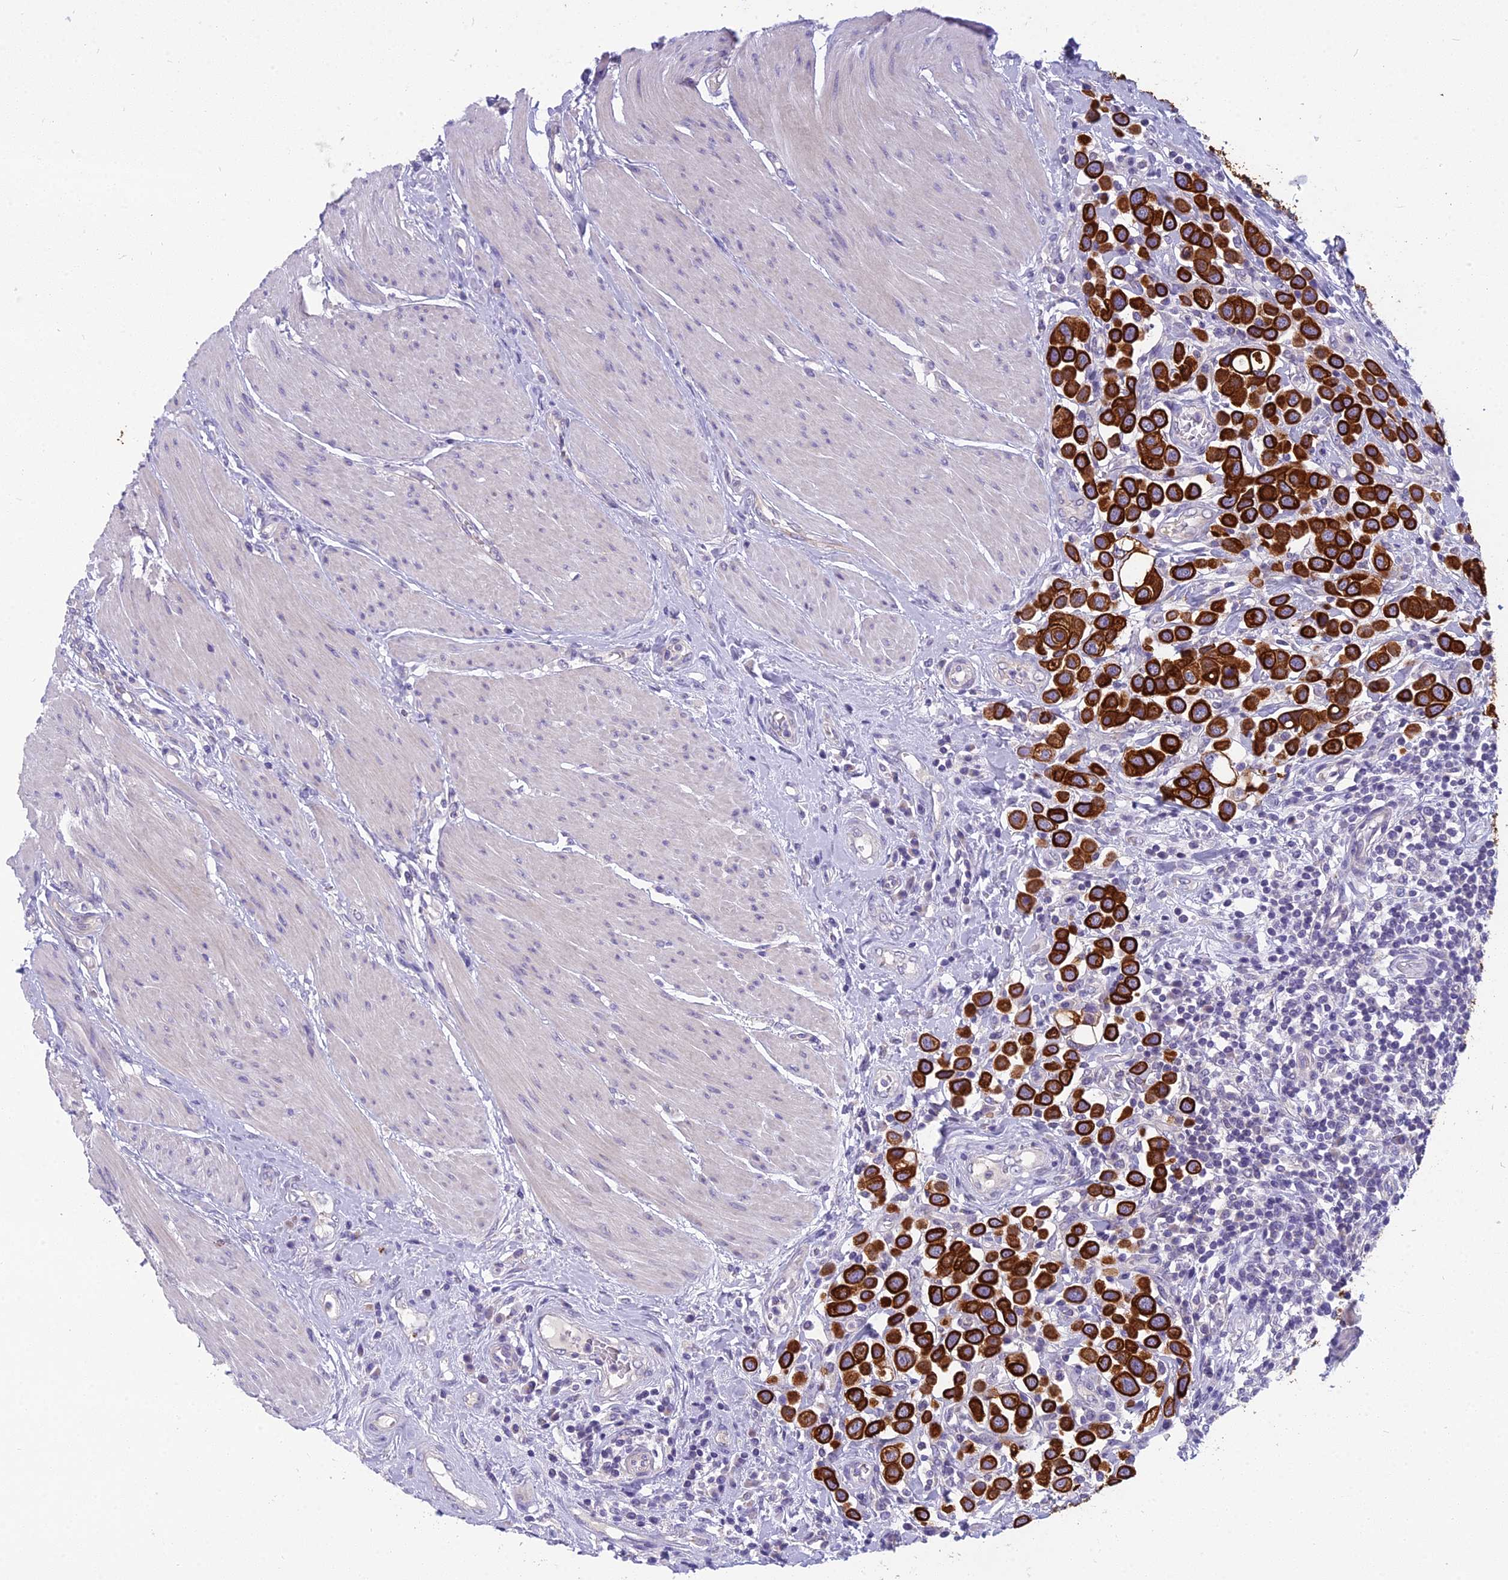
{"staining": {"intensity": "strong", "quantity": ">75%", "location": "cytoplasmic/membranous"}, "tissue": "urothelial cancer", "cell_type": "Tumor cells", "image_type": "cancer", "snomed": [{"axis": "morphology", "description": "Urothelial carcinoma, High grade"}, {"axis": "topography", "description": "Urinary bladder"}], "caption": "Immunohistochemical staining of urothelial cancer displays high levels of strong cytoplasmic/membranous expression in about >75% of tumor cells.", "gene": "RBM41", "patient": {"sex": "male", "age": 50}}